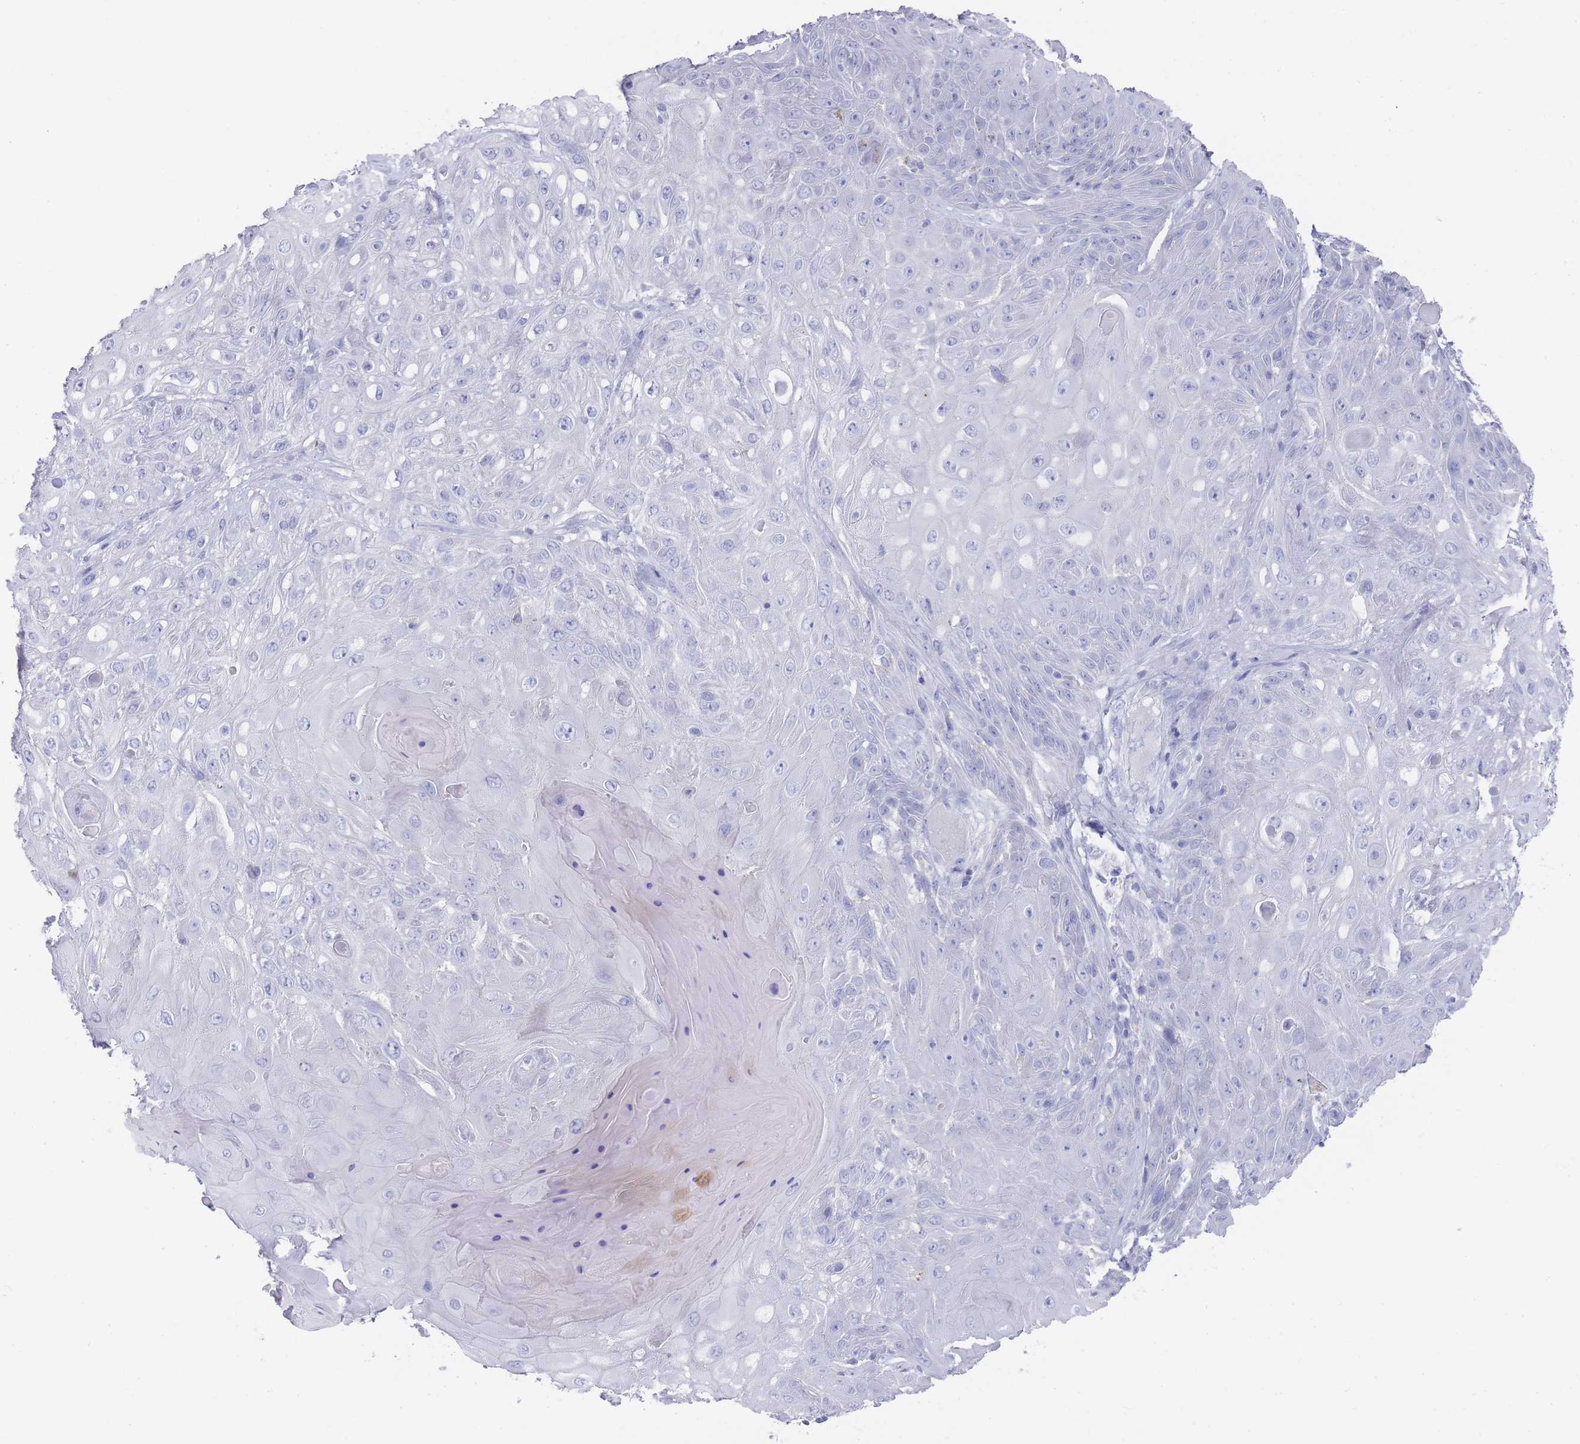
{"staining": {"intensity": "negative", "quantity": "none", "location": "none"}, "tissue": "skin cancer", "cell_type": "Tumor cells", "image_type": "cancer", "snomed": [{"axis": "morphology", "description": "Normal tissue, NOS"}, {"axis": "morphology", "description": "Squamous cell carcinoma, NOS"}, {"axis": "topography", "description": "Skin"}, {"axis": "topography", "description": "Cartilage tissue"}], "caption": "An image of skin cancer stained for a protein demonstrates no brown staining in tumor cells.", "gene": "RAB2B", "patient": {"sex": "female", "age": 79}}